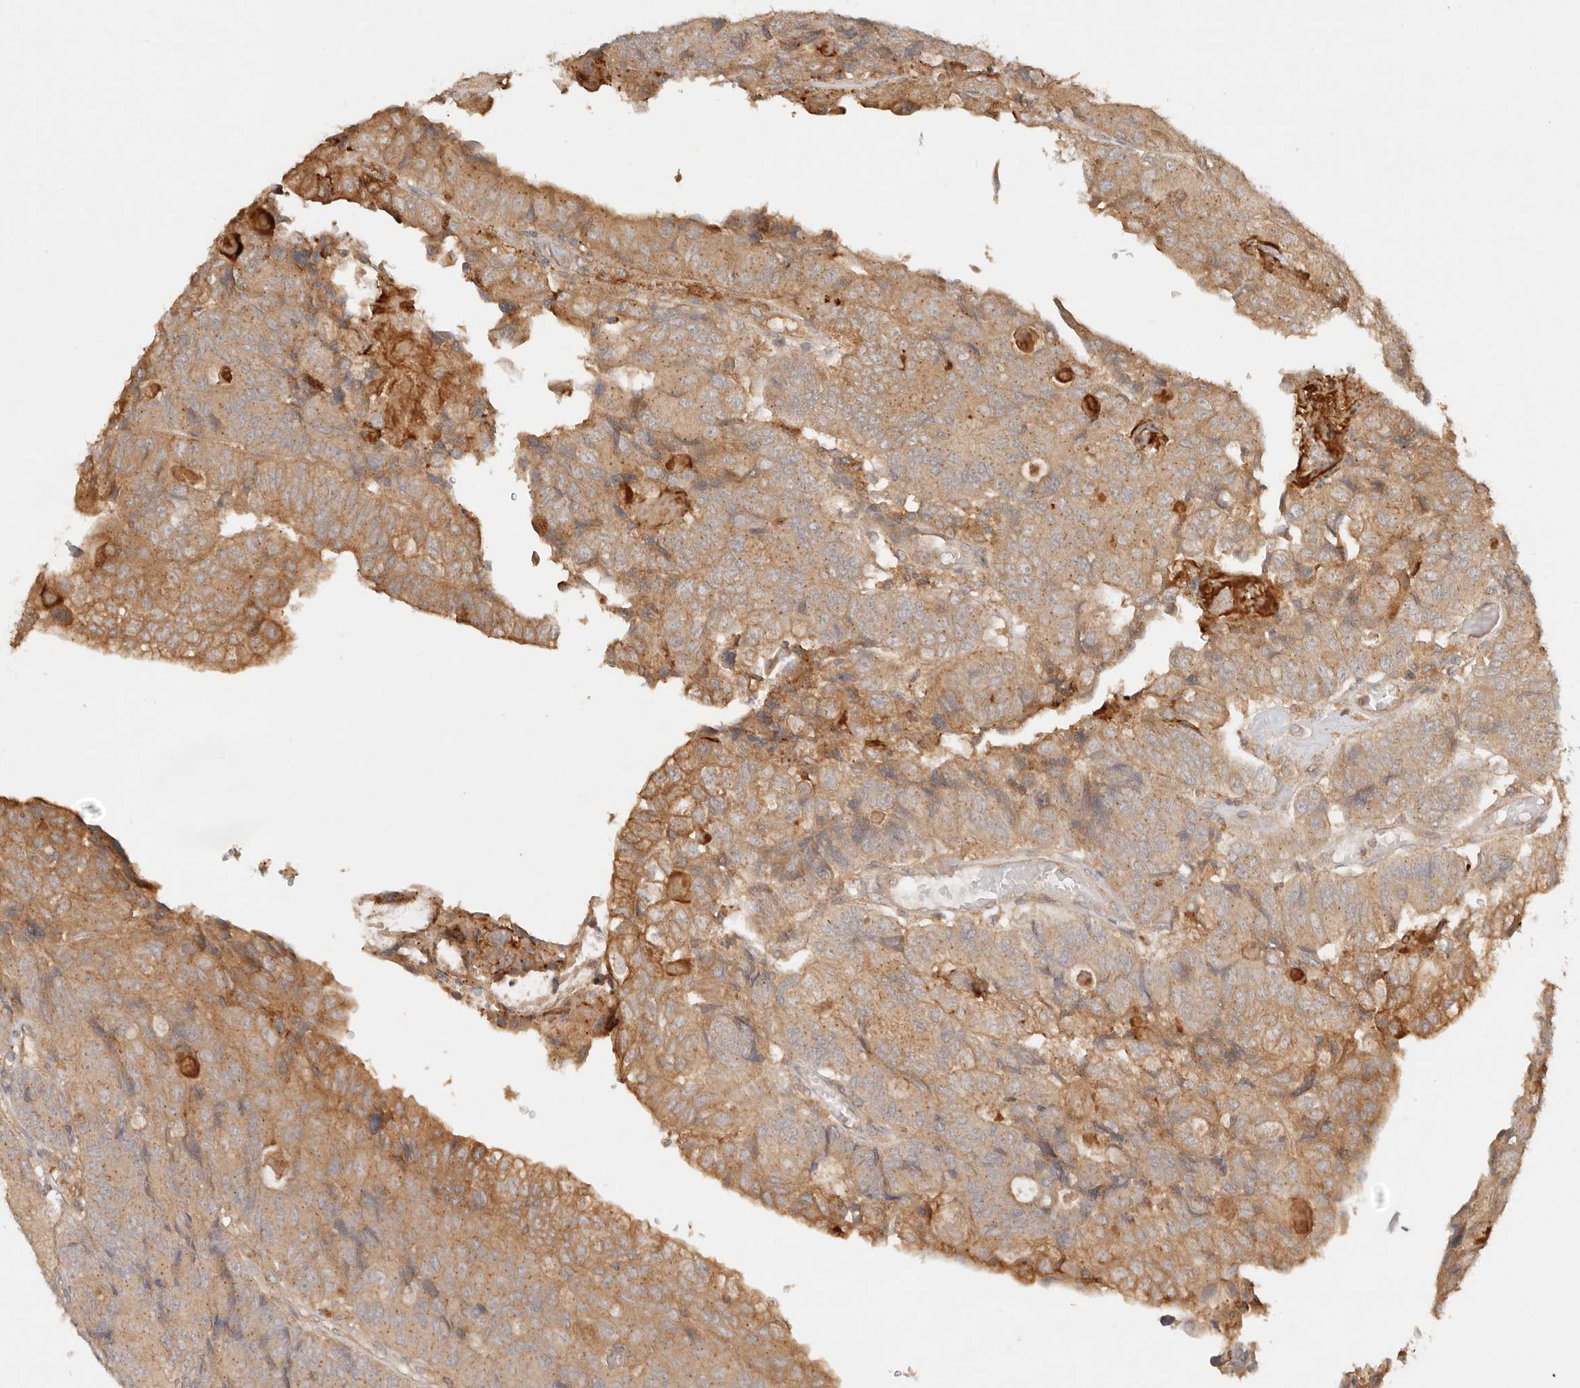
{"staining": {"intensity": "moderate", "quantity": ">75%", "location": "cytoplasmic/membranous"}, "tissue": "colorectal cancer", "cell_type": "Tumor cells", "image_type": "cancer", "snomed": [{"axis": "morphology", "description": "Adenocarcinoma, NOS"}, {"axis": "topography", "description": "Colon"}], "caption": "Immunohistochemistry (IHC) photomicrograph of adenocarcinoma (colorectal) stained for a protein (brown), which reveals medium levels of moderate cytoplasmic/membranous staining in approximately >75% of tumor cells.", "gene": "HECTD3", "patient": {"sex": "female", "age": 67}}